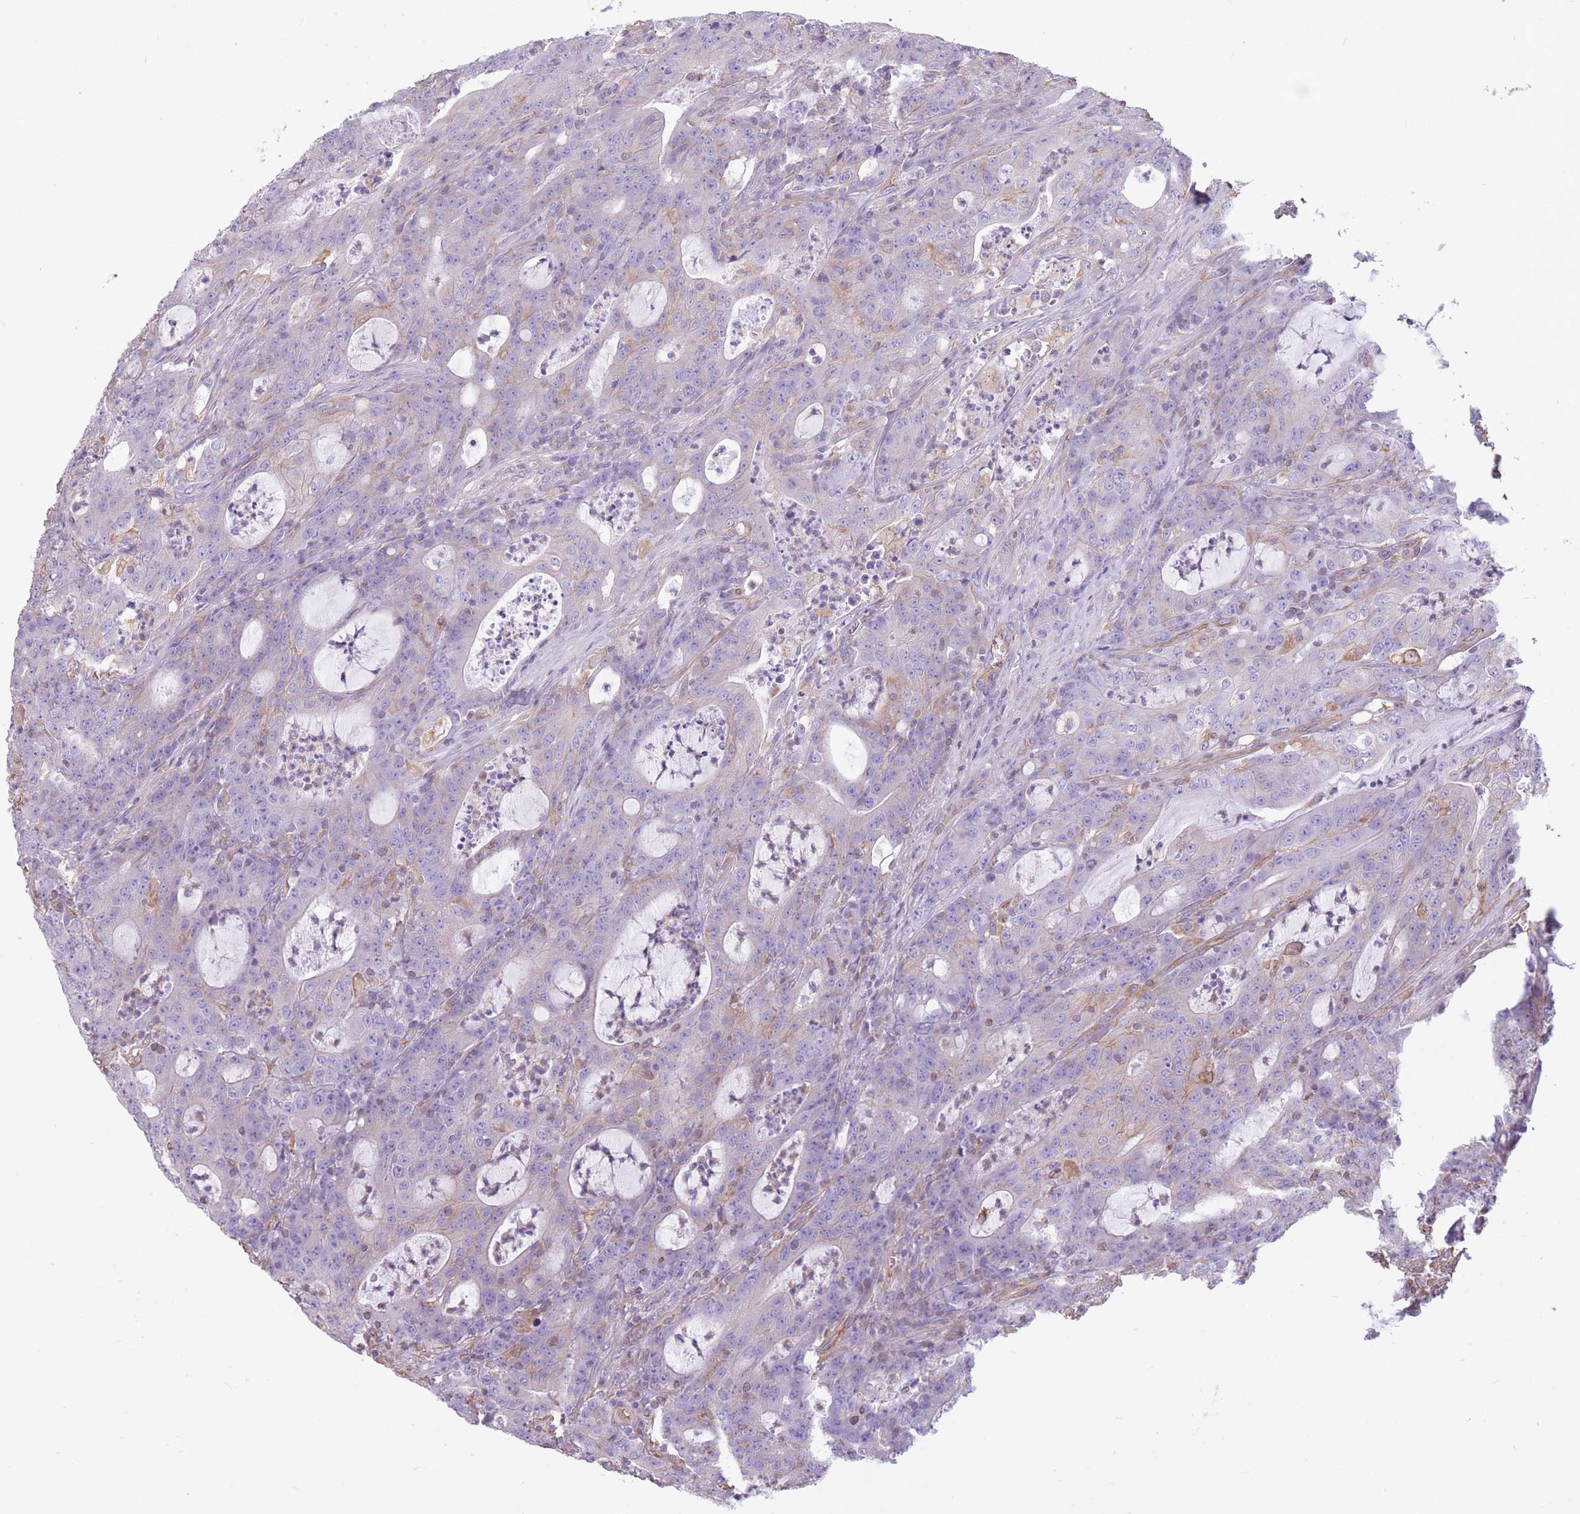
{"staining": {"intensity": "negative", "quantity": "none", "location": "none"}, "tissue": "colorectal cancer", "cell_type": "Tumor cells", "image_type": "cancer", "snomed": [{"axis": "morphology", "description": "Adenocarcinoma, NOS"}, {"axis": "topography", "description": "Colon"}], "caption": "Colorectal adenocarcinoma was stained to show a protein in brown. There is no significant staining in tumor cells.", "gene": "ADD1", "patient": {"sex": "male", "age": 83}}